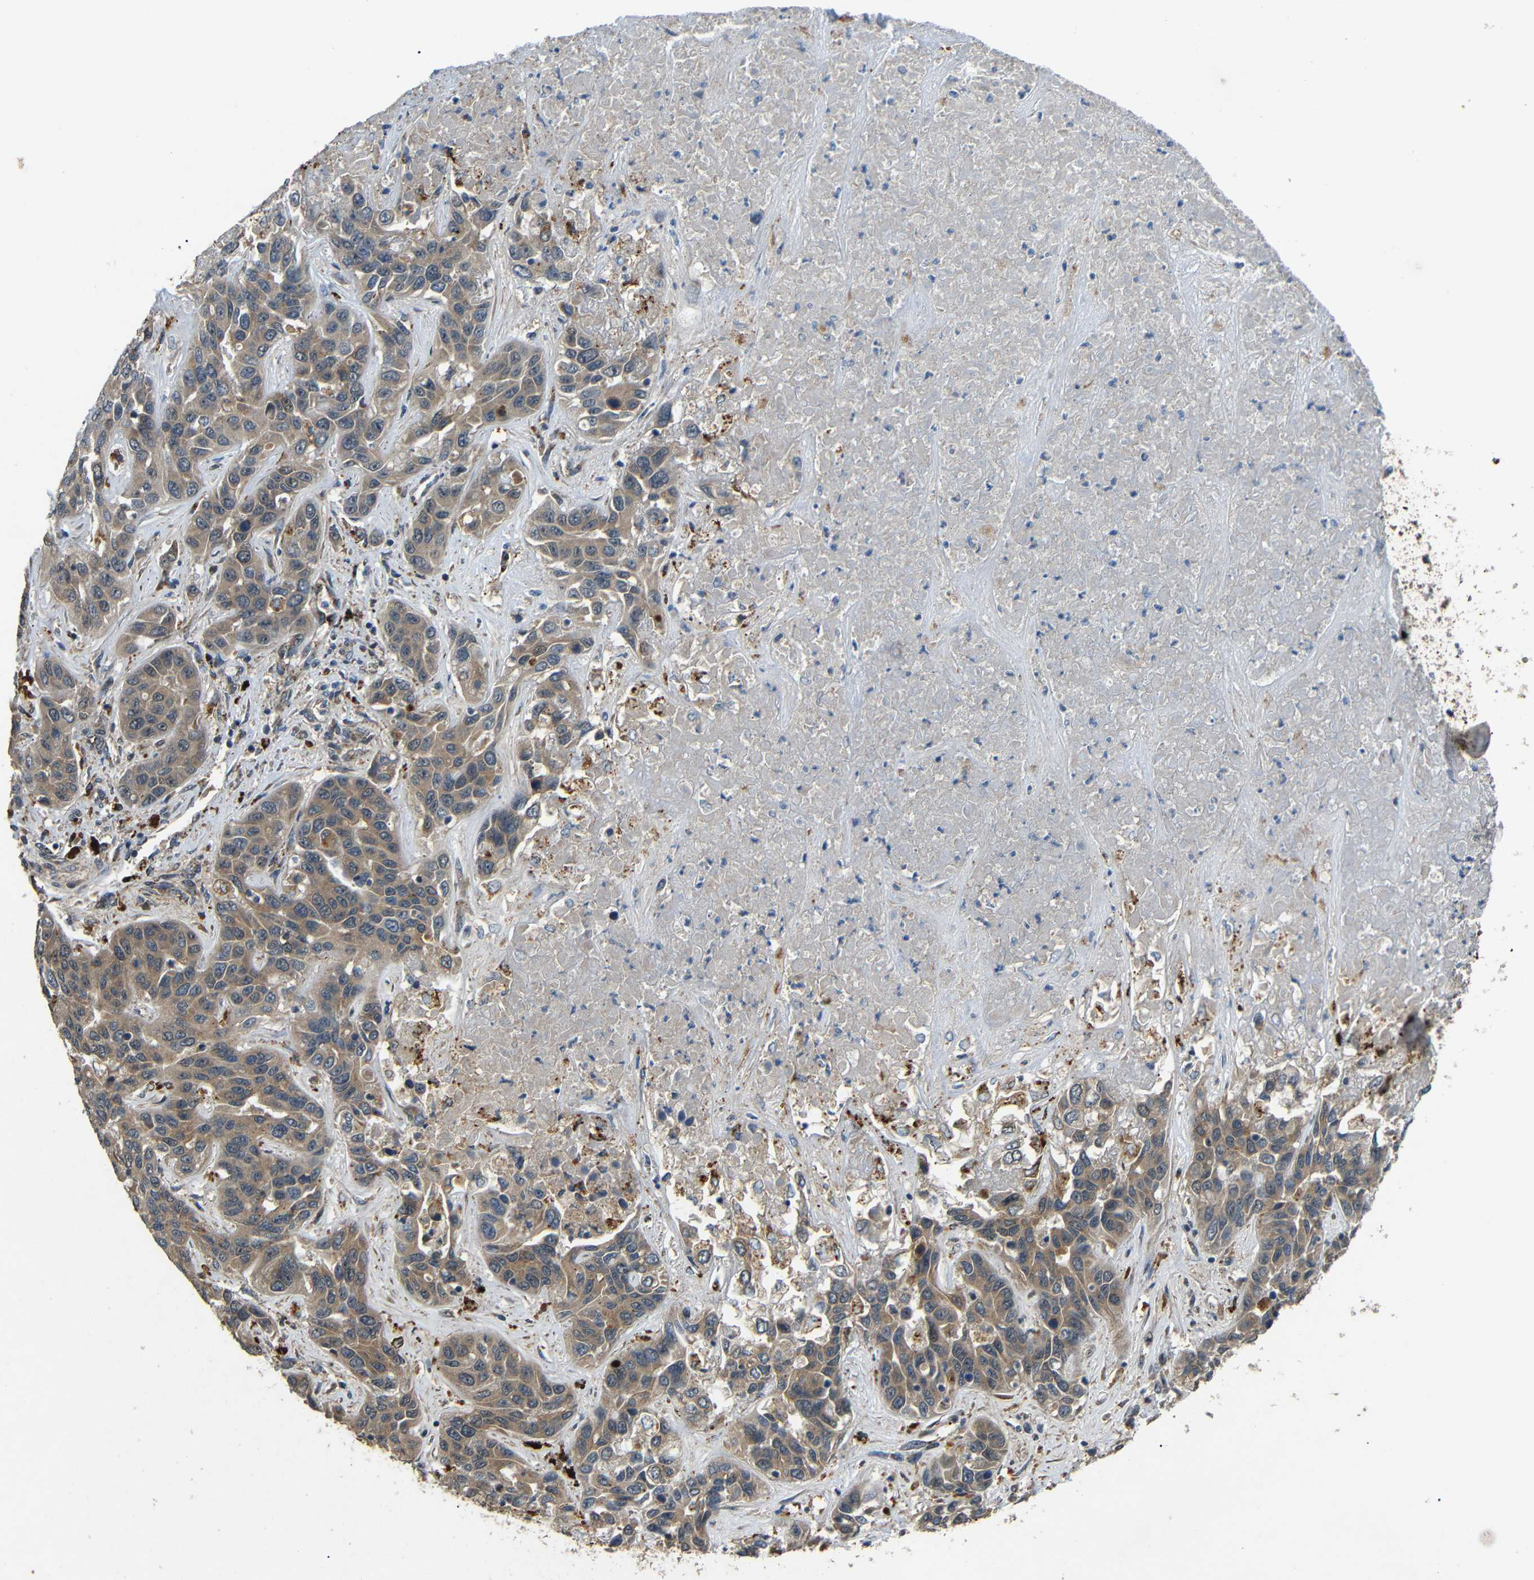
{"staining": {"intensity": "weak", "quantity": ">75%", "location": "cytoplasmic/membranous"}, "tissue": "liver cancer", "cell_type": "Tumor cells", "image_type": "cancer", "snomed": [{"axis": "morphology", "description": "Cholangiocarcinoma"}, {"axis": "topography", "description": "Liver"}], "caption": "The micrograph exhibits a brown stain indicating the presence of a protein in the cytoplasmic/membranous of tumor cells in cholangiocarcinoma (liver).", "gene": "ATP7A", "patient": {"sex": "female", "age": 52}}